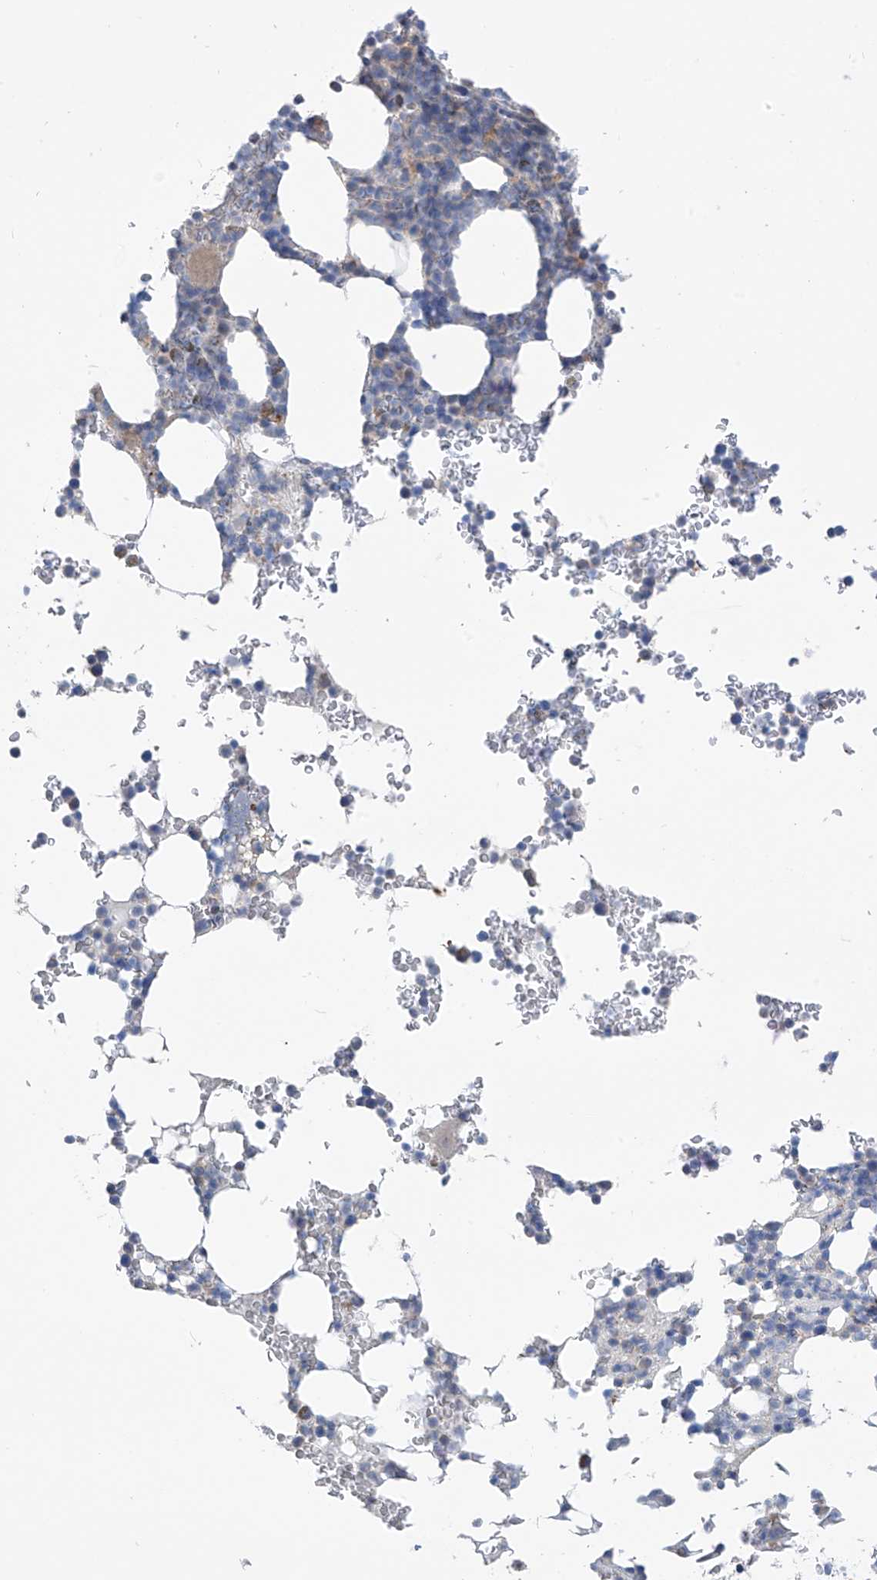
{"staining": {"intensity": "negative", "quantity": "none", "location": "none"}, "tissue": "bone marrow", "cell_type": "Hematopoietic cells", "image_type": "normal", "snomed": [{"axis": "morphology", "description": "Normal tissue, NOS"}, {"axis": "topography", "description": "Bone marrow"}], "caption": "DAB immunohistochemical staining of unremarkable human bone marrow exhibits no significant positivity in hematopoietic cells. Brightfield microscopy of immunohistochemistry stained with DAB (brown) and hematoxylin (blue), captured at high magnification.", "gene": "SYN3", "patient": {"sex": "male", "age": 58}}